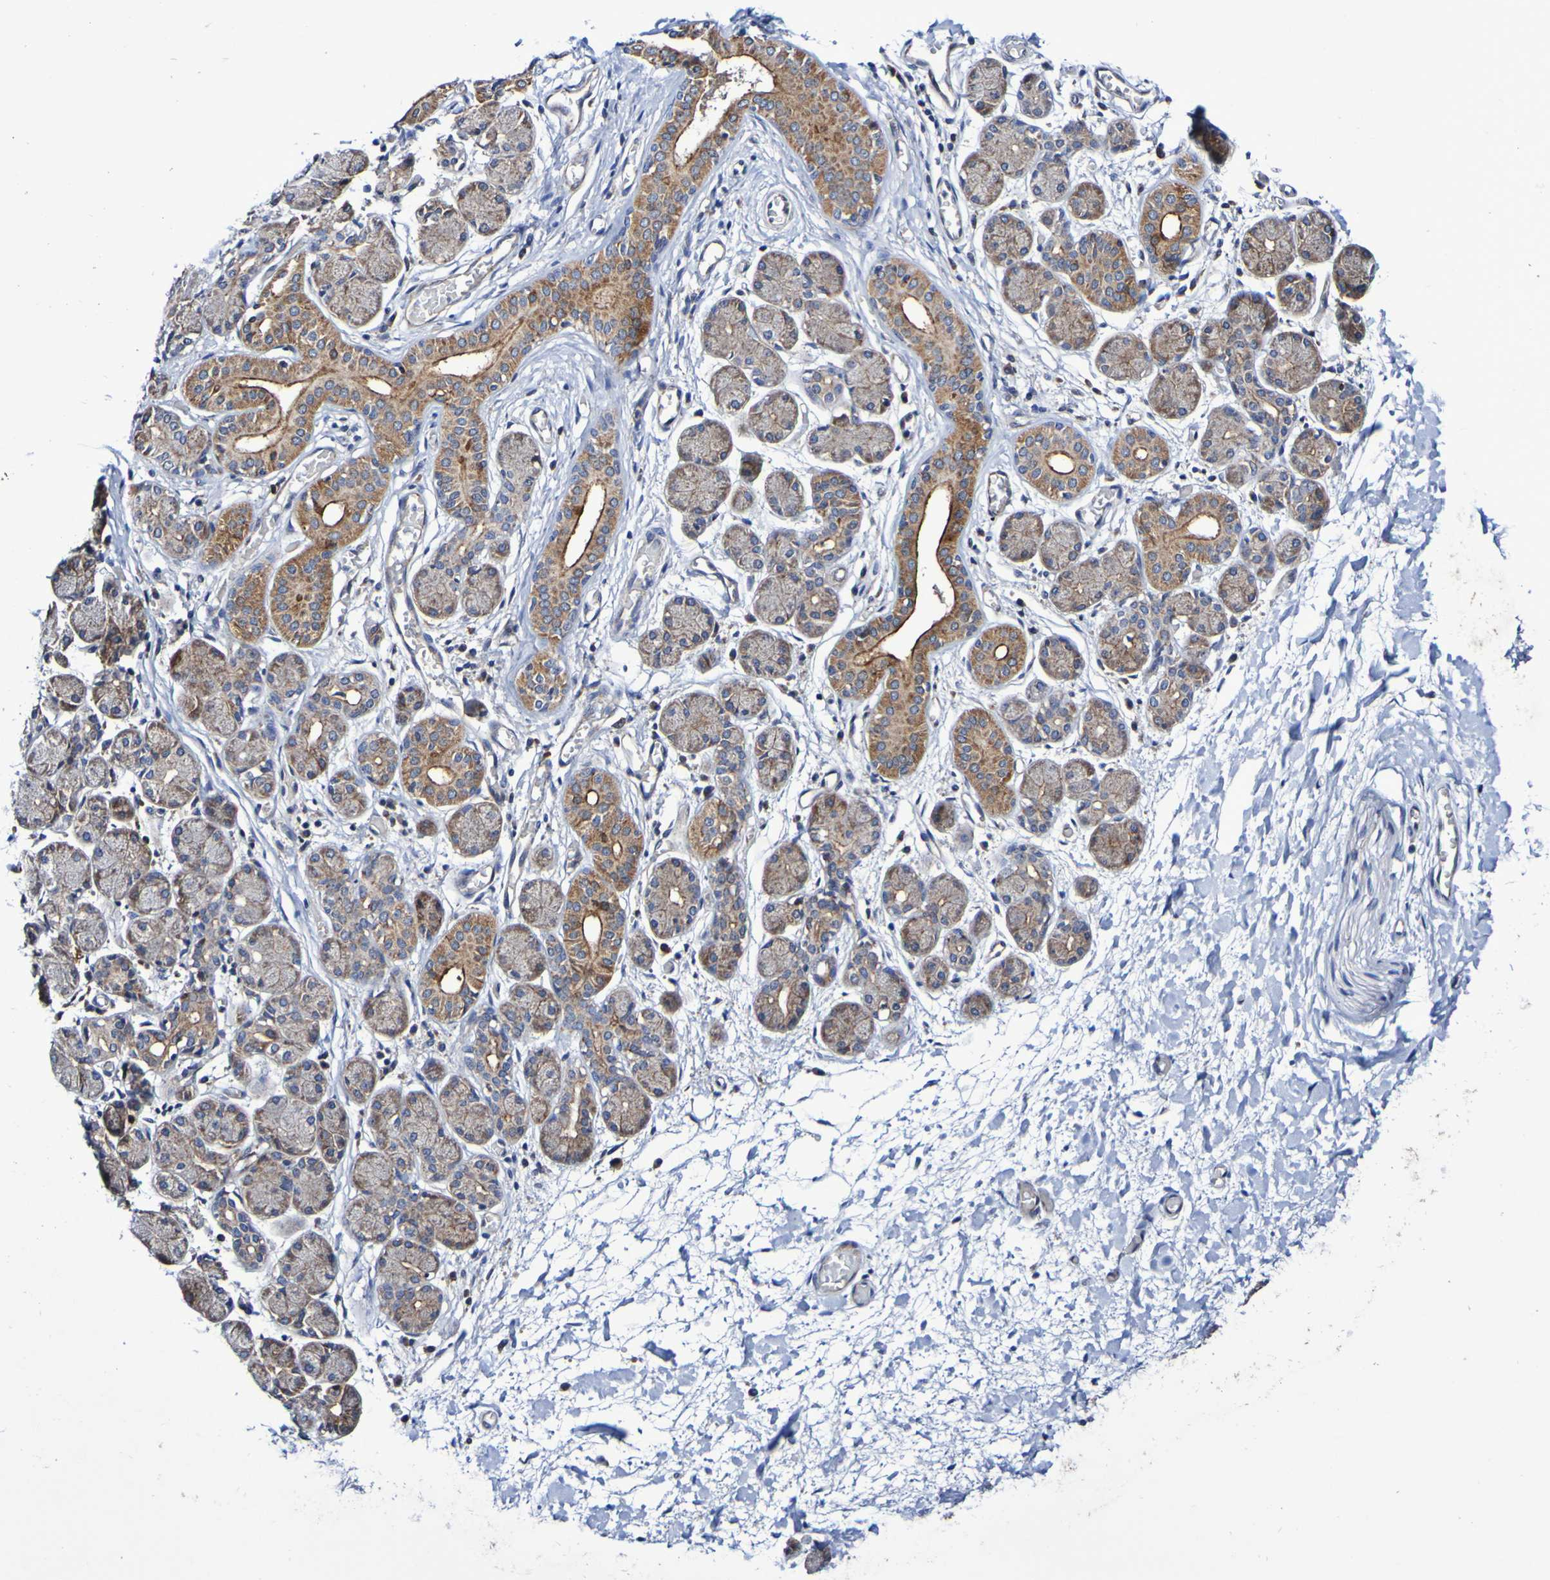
{"staining": {"intensity": "moderate", "quantity": ">75%", "location": "cytoplasmic/membranous"}, "tissue": "salivary gland", "cell_type": "Glandular cells", "image_type": "normal", "snomed": [{"axis": "morphology", "description": "Normal tissue, NOS"}, {"axis": "topography", "description": "Salivary gland"}], "caption": "DAB (3,3'-diaminobenzidine) immunohistochemical staining of unremarkable human salivary gland demonstrates moderate cytoplasmic/membranous protein positivity in approximately >75% of glandular cells. Using DAB (brown) and hematoxylin (blue) stains, captured at high magnification using brightfield microscopy.", "gene": "GJB1", "patient": {"sex": "female", "age": 24}}